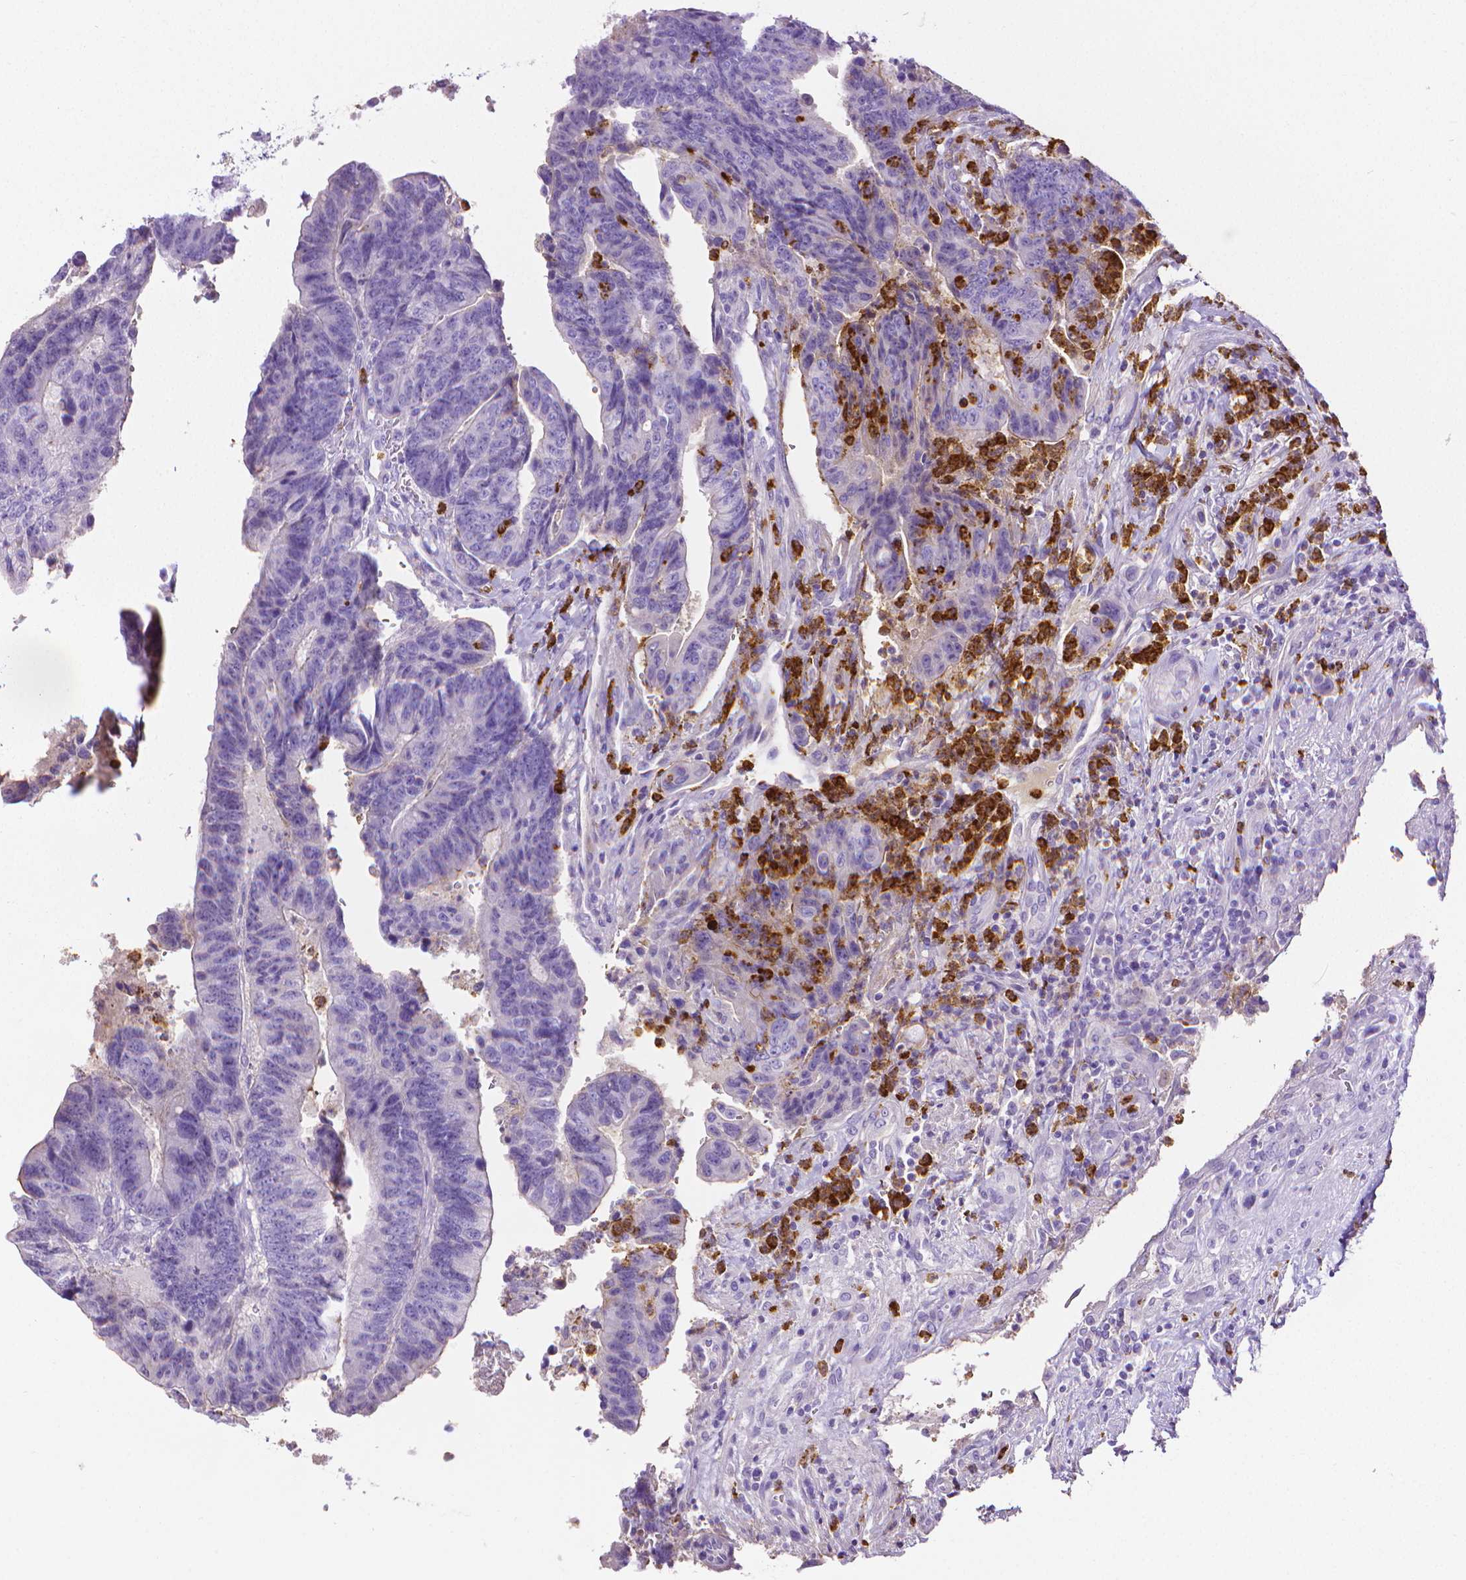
{"staining": {"intensity": "negative", "quantity": "none", "location": "none"}, "tissue": "colorectal cancer", "cell_type": "Tumor cells", "image_type": "cancer", "snomed": [{"axis": "morphology", "description": "Adenocarcinoma, NOS"}, {"axis": "topography", "description": "Colon"}], "caption": "Immunohistochemical staining of colorectal adenocarcinoma demonstrates no significant expression in tumor cells.", "gene": "MMP9", "patient": {"sex": "female", "age": 48}}